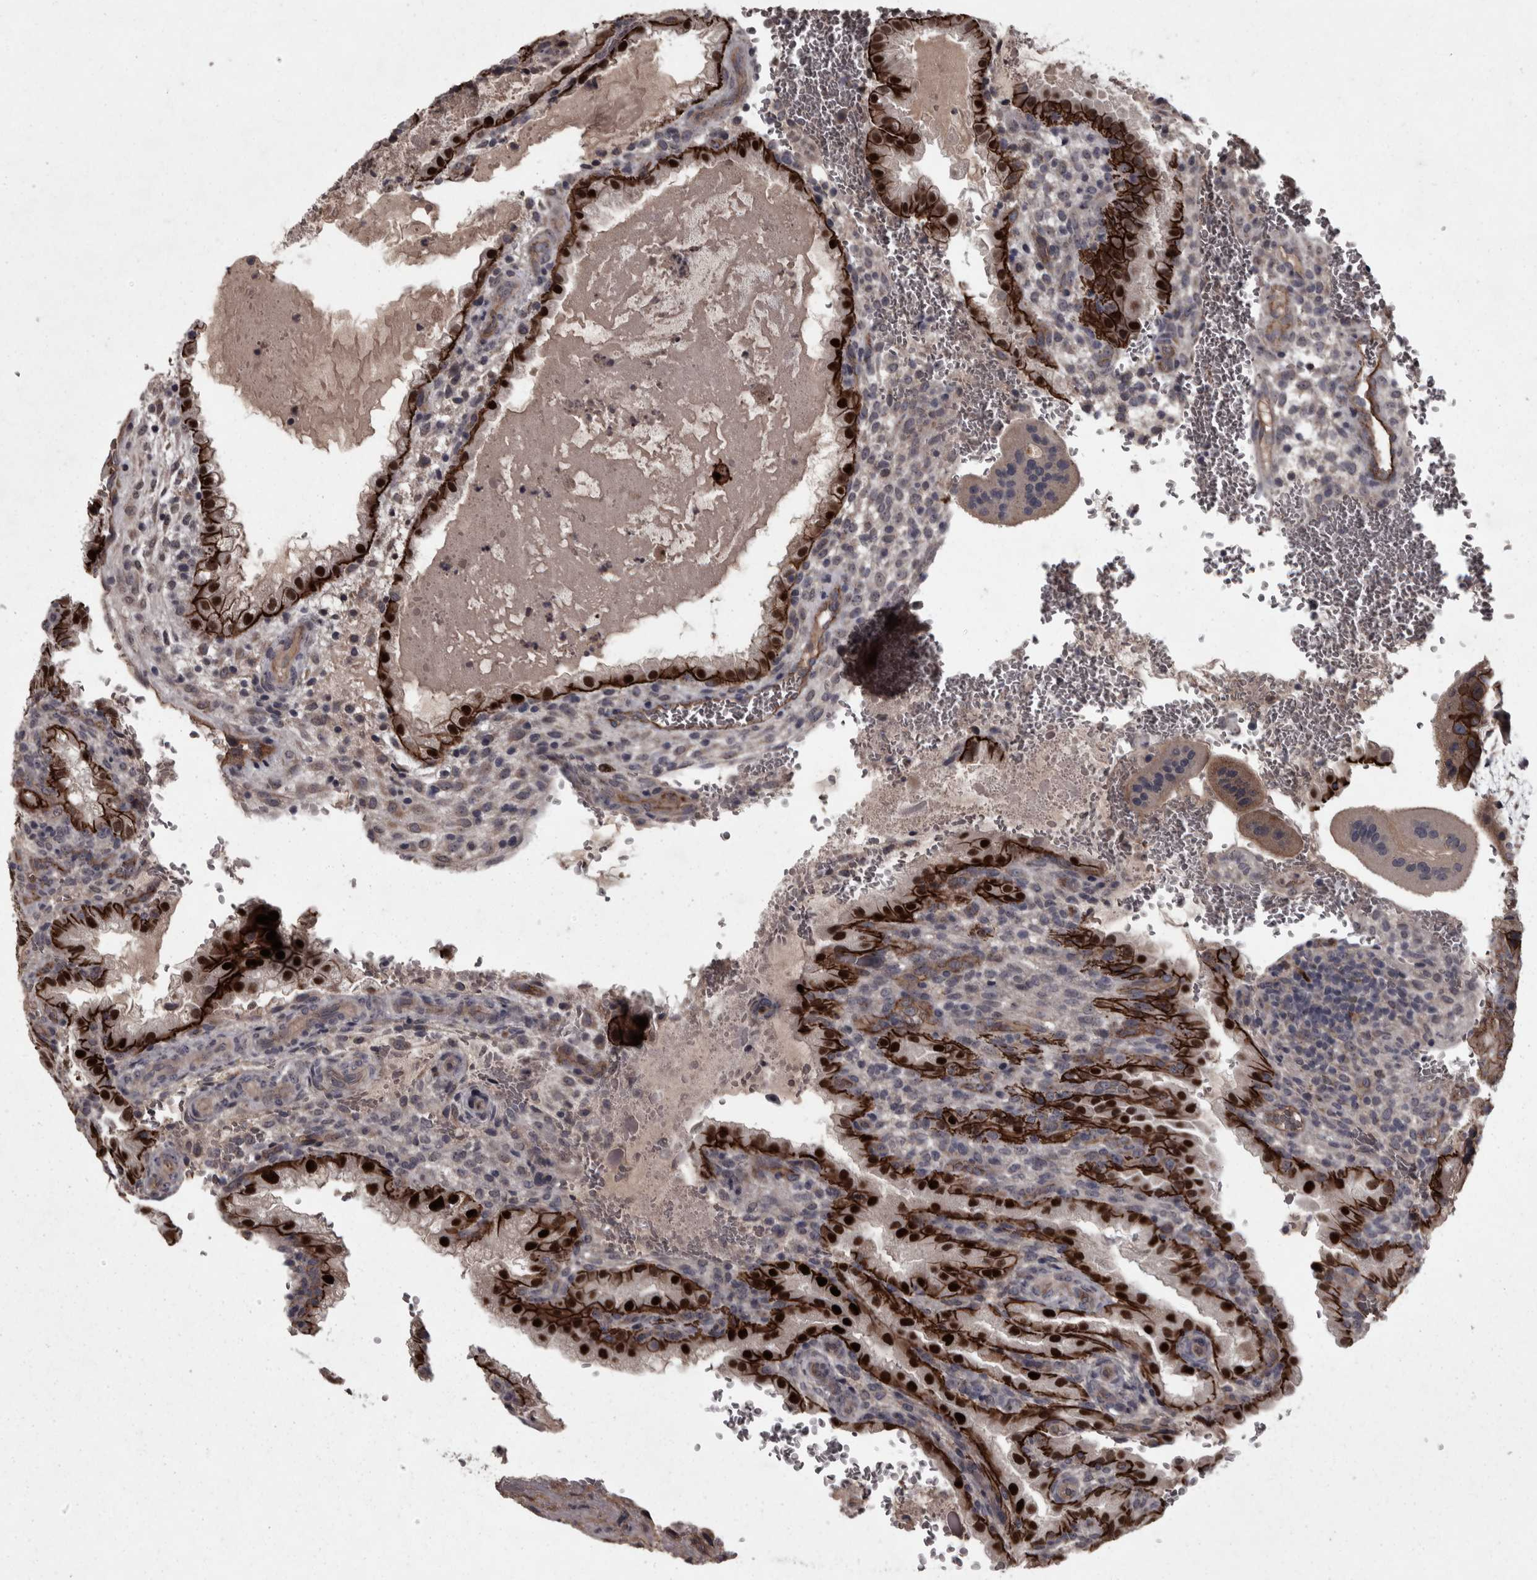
{"staining": {"intensity": "moderate", "quantity": "25%-75%", "location": "cytoplasmic/membranous,nuclear"}, "tissue": "placenta", "cell_type": "Decidual cells", "image_type": "normal", "snomed": [{"axis": "morphology", "description": "Normal tissue, NOS"}, {"axis": "topography", "description": "Placenta"}], "caption": "A medium amount of moderate cytoplasmic/membranous,nuclear staining is identified in about 25%-75% of decidual cells in benign placenta. The protein of interest is shown in brown color, while the nuclei are stained blue.", "gene": "PCDH17", "patient": {"sex": "female", "age": 35}}